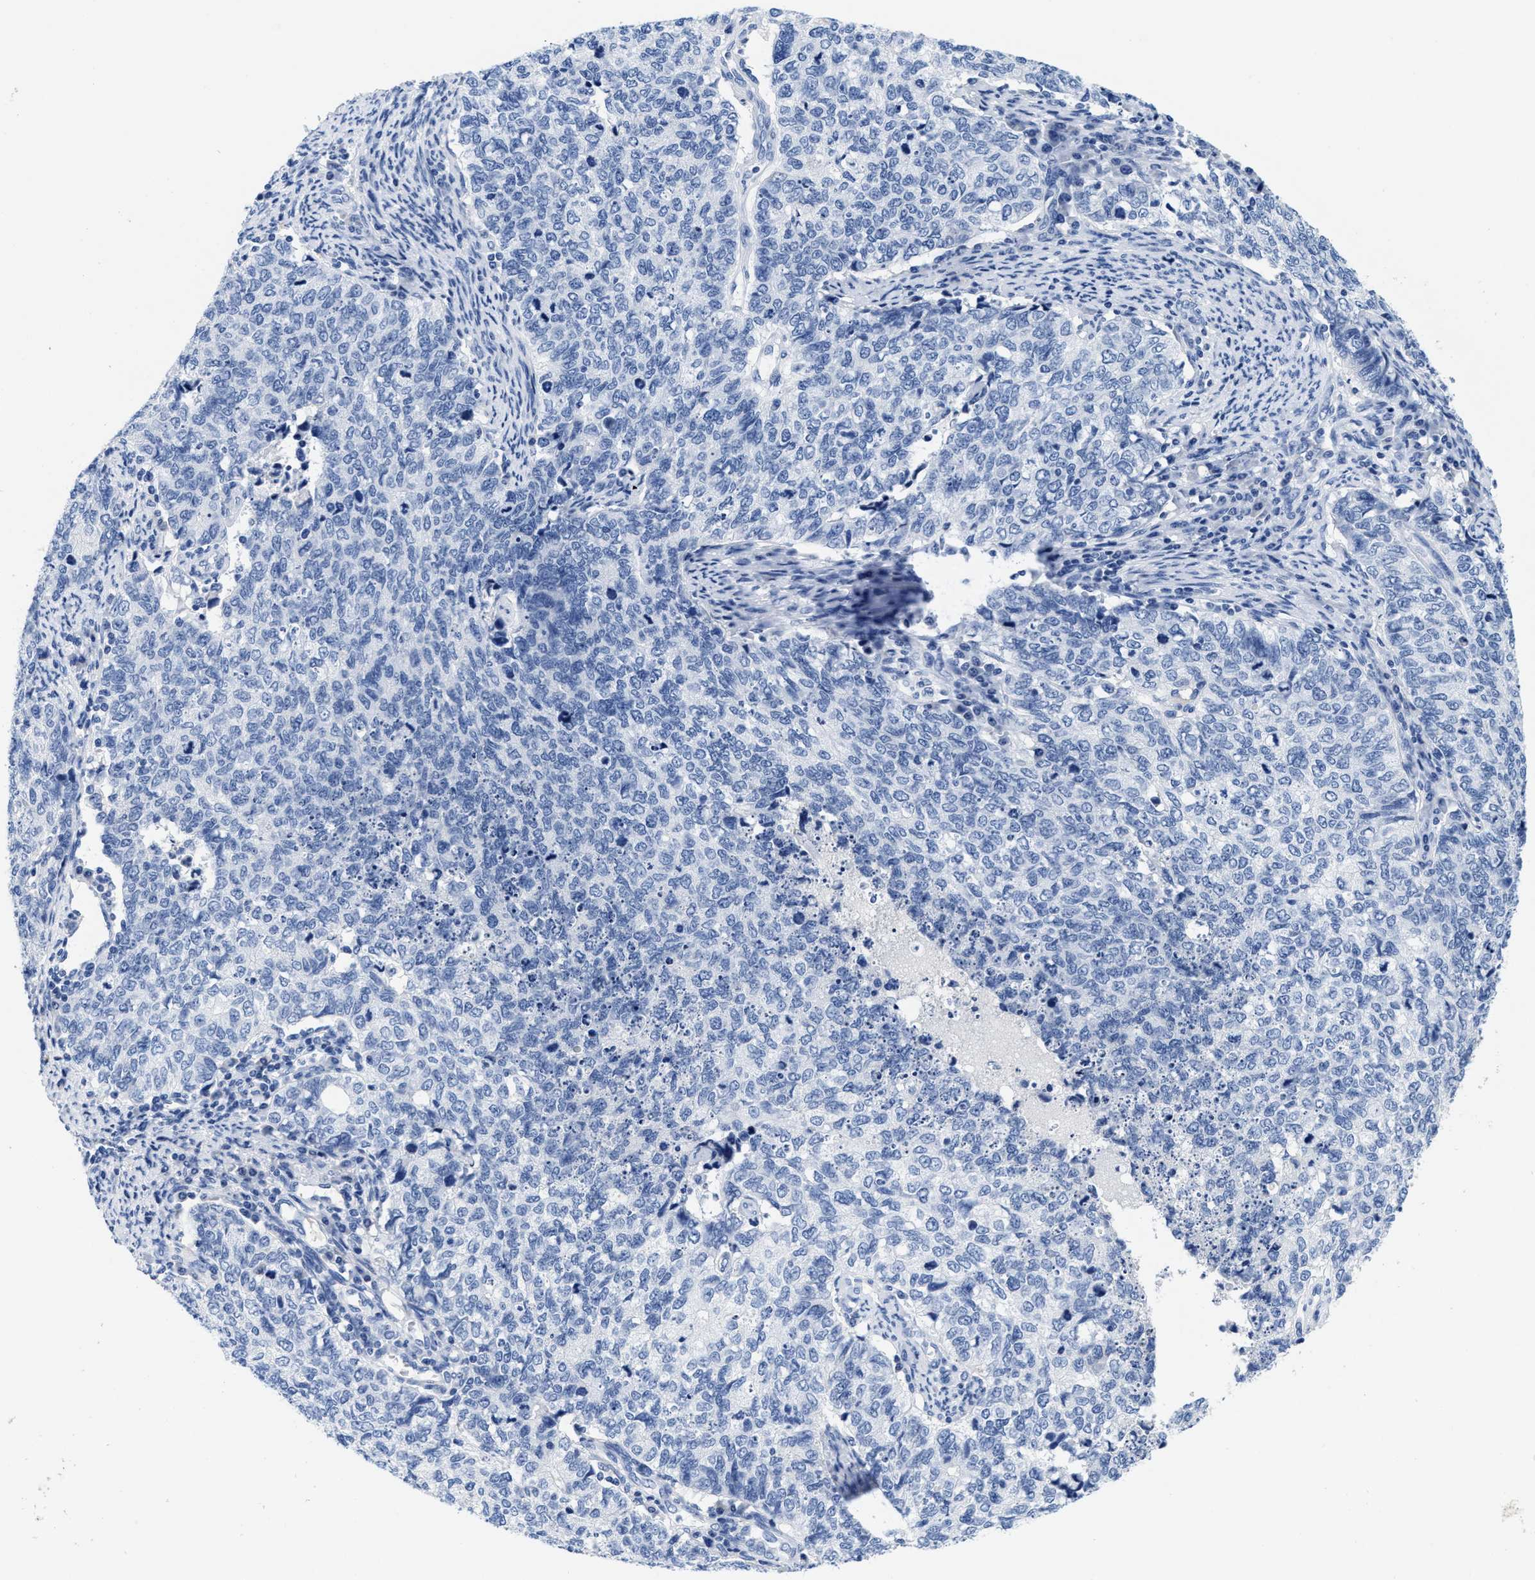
{"staining": {"intensity": "negative", "quantity": "none", "location": "none"}, "tissue": "cervical cancer", "cell_type": "Tumor cells", "image_type": "cancer", "snomed": [{"axis": "morphology", "description": "Squamous cell carcinoma, NOS"}, {"axis": "topography", "description": "Cervix"}], "caption": "The image reveals no significant staining in tumor cells of cervical cancer (squamous cell carcinoma).", "gene": "TTC3", "patient": {"sex": "female", "age": 63}}